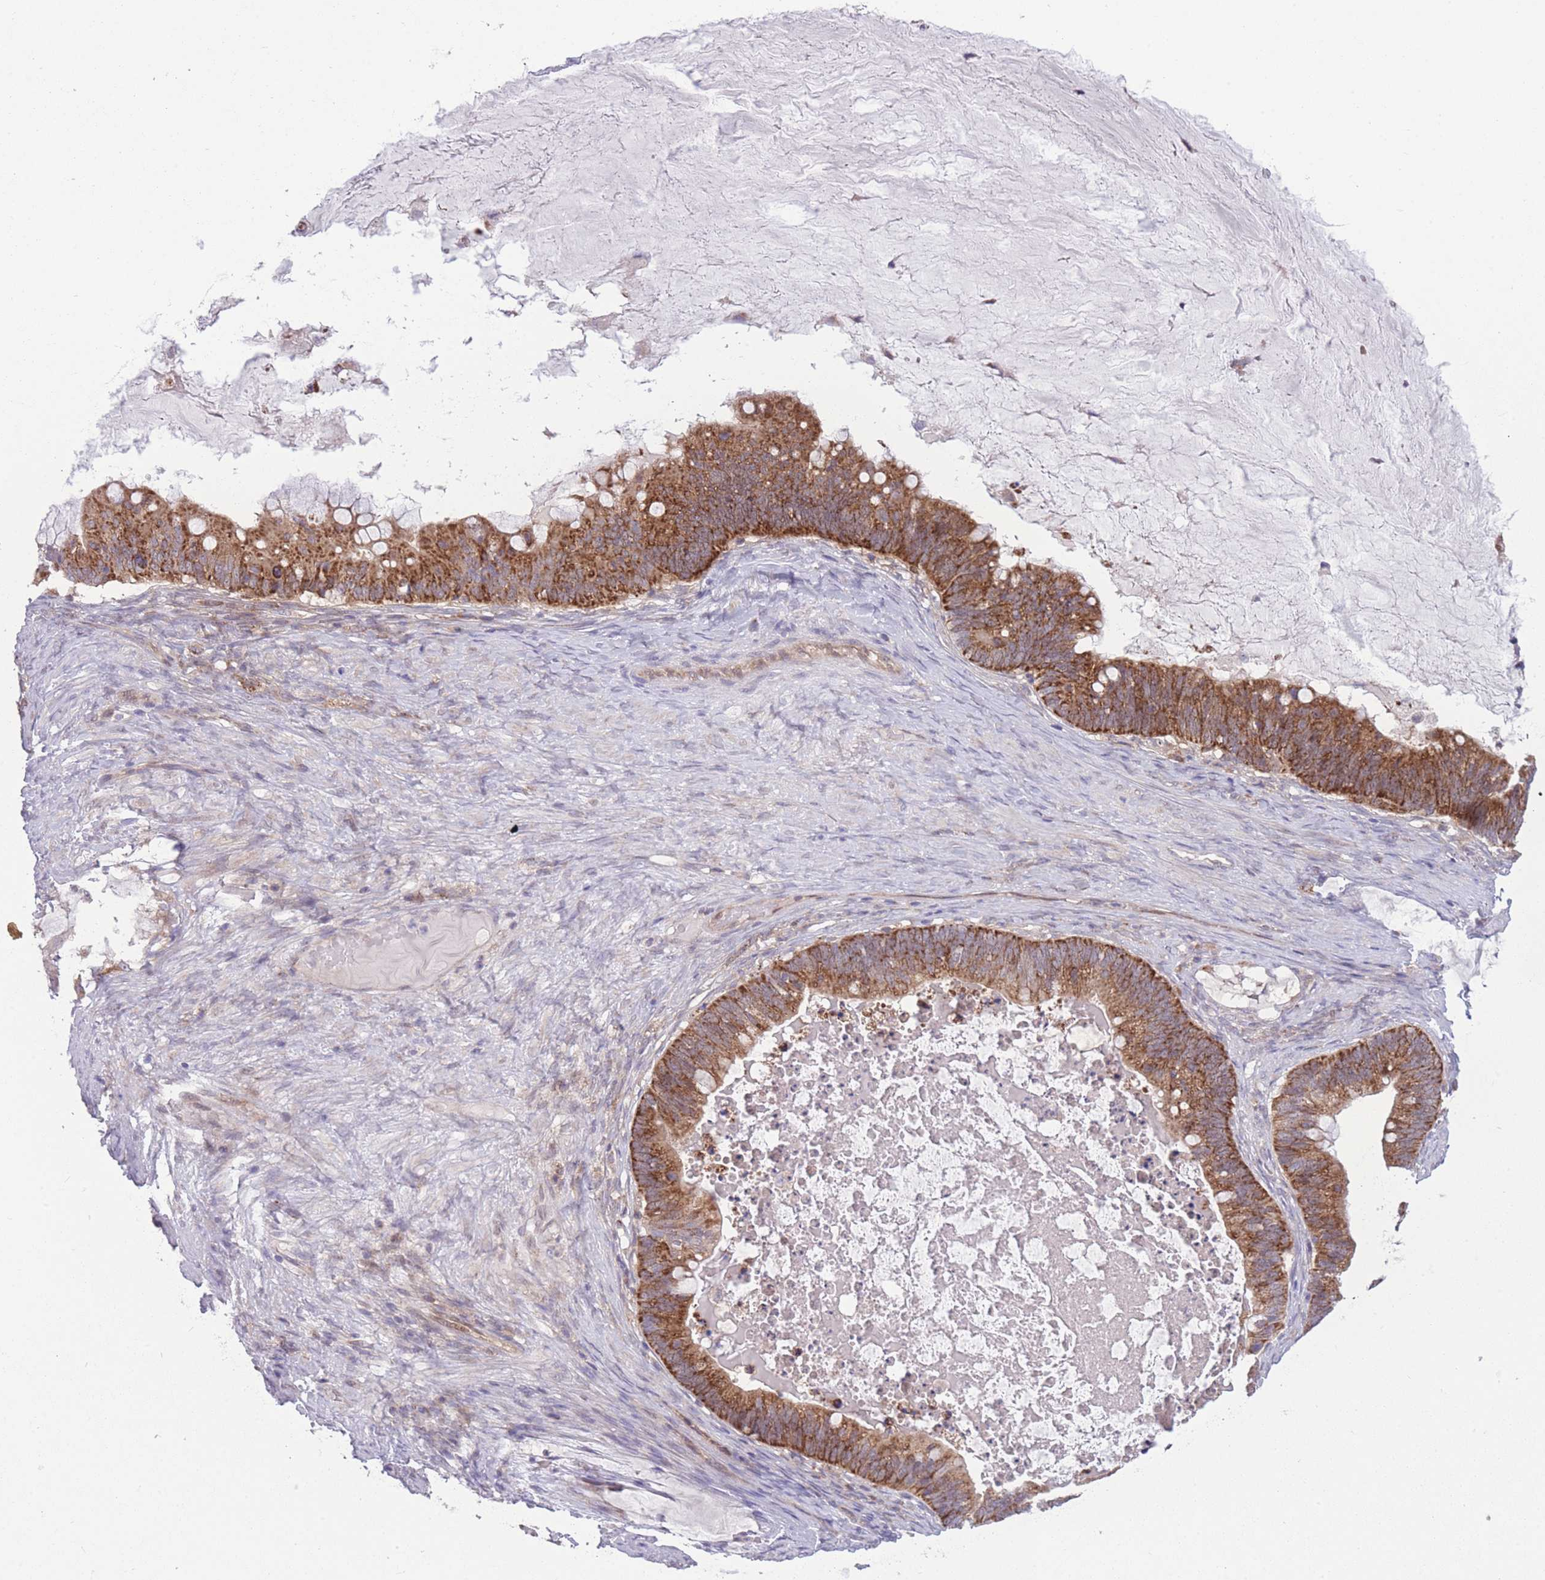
{"staining": {"intensity": "strong", "quantity": ">75%", "location": "cytoplasmic/membranous"}, "tissue": "ovarian cancer", "cell_type": "Tumor cells", "image_type": "cancer", "snomed": [{"axis": "morphology", "description": "Cystadenocarcinoma, mucinous, NOS"}, {"axis": "topography", "description": "Ovary"}], "caption": "A brown stain shows strong cytoplasmic/membranous positivity of a protein in mucinous cystadenocarcinoma (ovarian) tumor cells.", "gene": "CCT6B", "patient": {"sex": "female", "age": 61}}